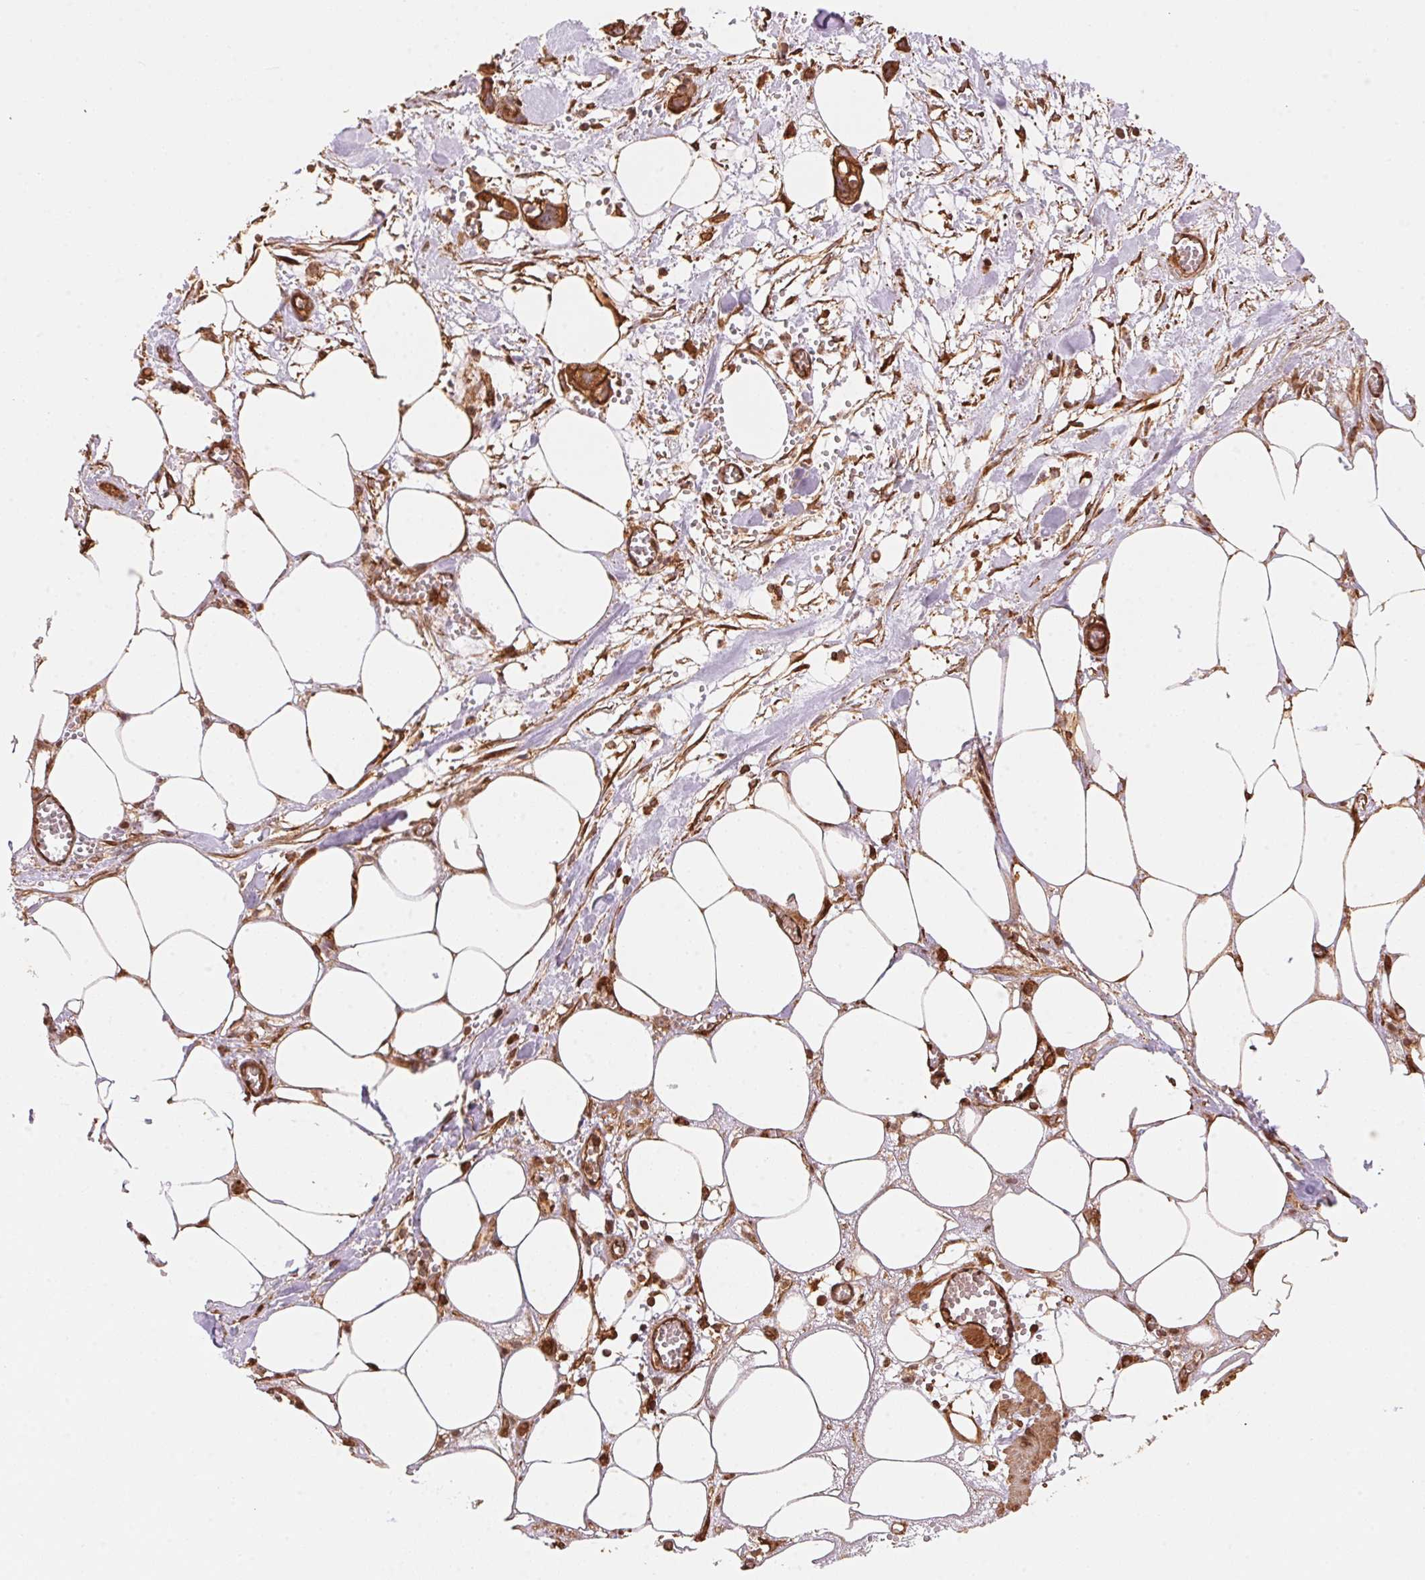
{"staining": {"intensity": "moderate", "quantity": ">75%", "location": "cytoplasmic/membranous"}, "tissue": "pancreatic cancer", "cell_type": "Tumor cells", "image_type": "cancer", "snomed": [{"axis": "morphology", "description": "Adenocarcinoma, NOS"}, {"axis": "topography", "description": "Pancreas"}], "caption": "An image of pancreatic cancer stained for a protein demonstrates moderate cytoplasmic/membranous brown staining in tumor cells.", "gene": "FRAS1", "patient": {"sex": "female", "age": 73}}